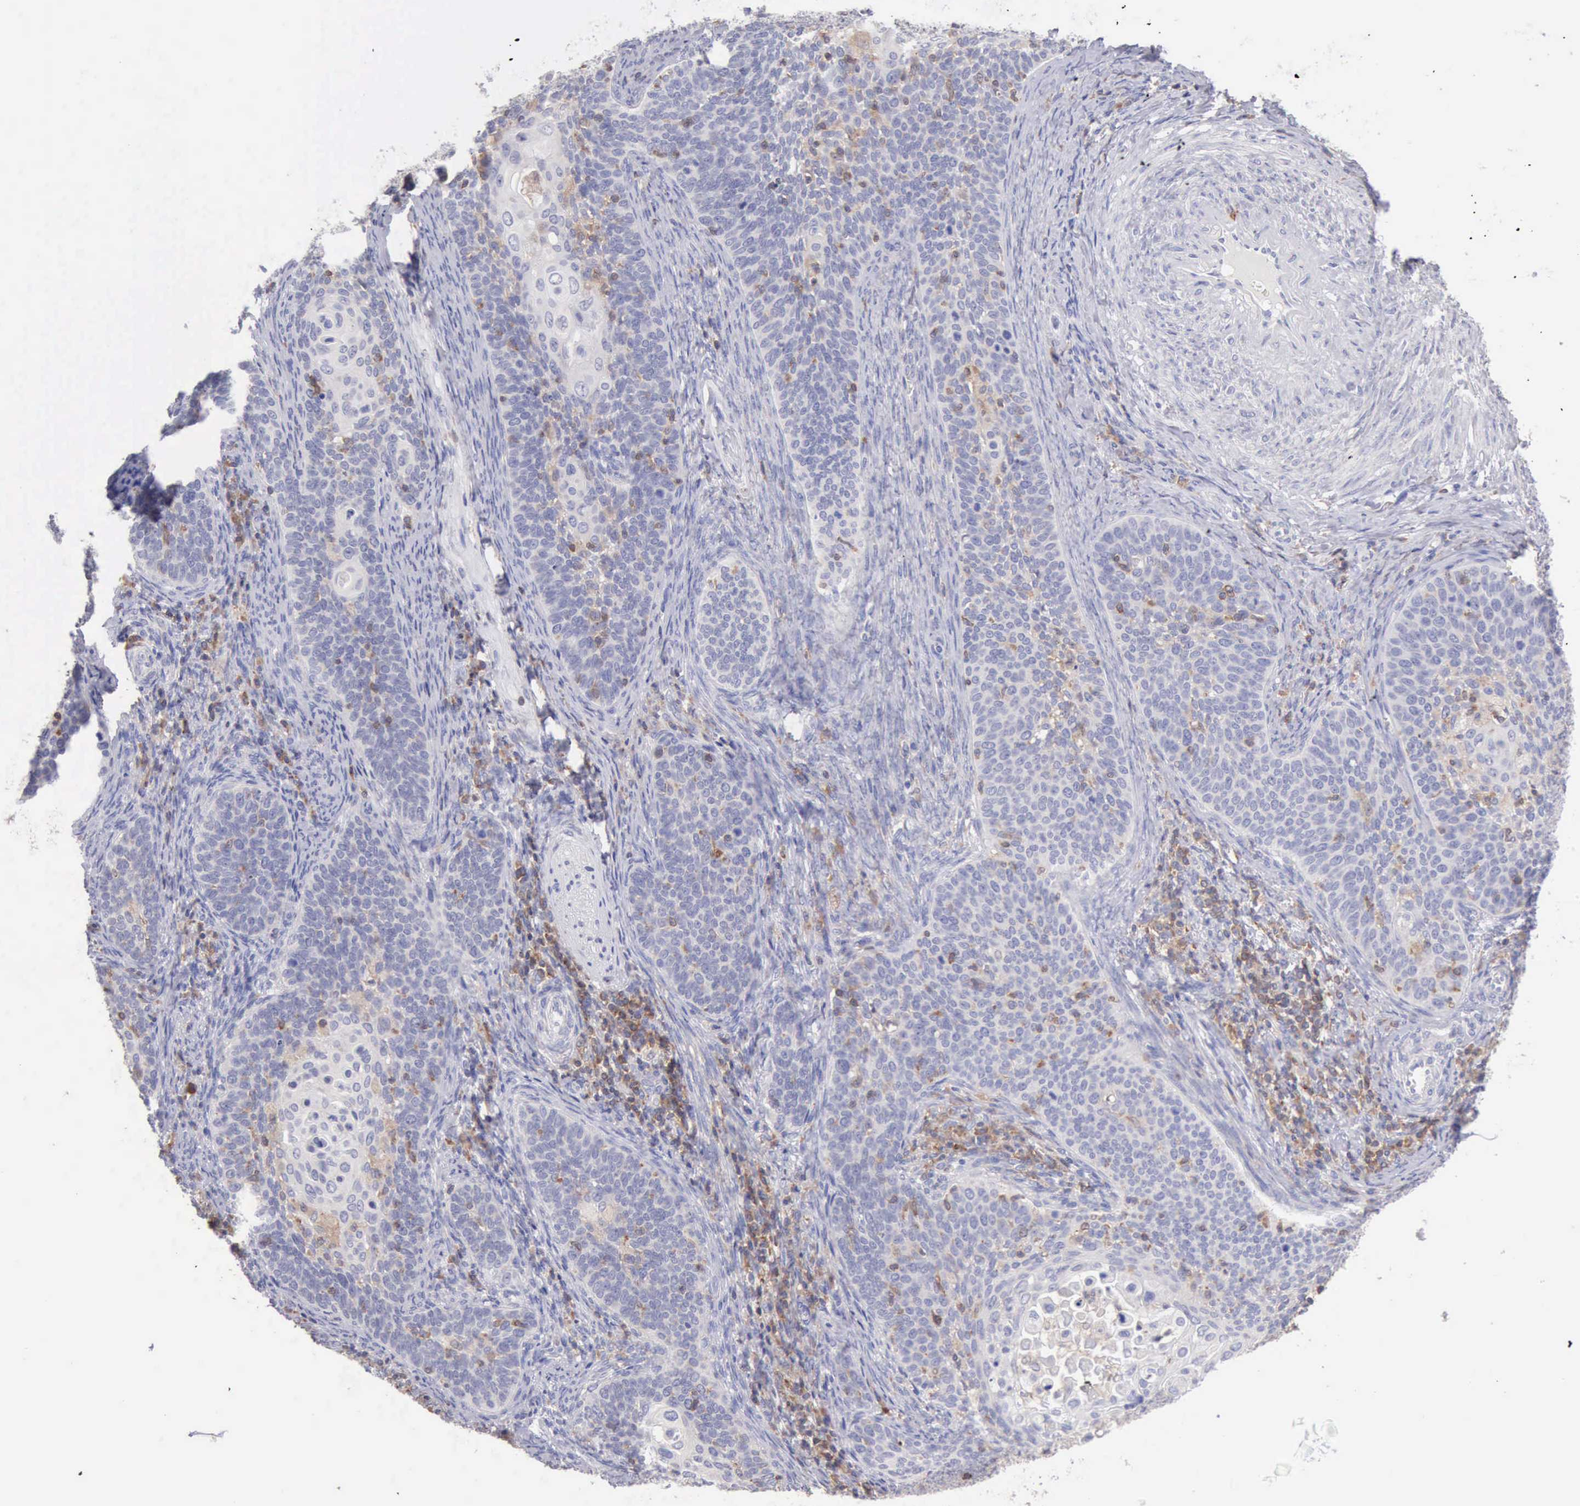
{"staining": {"intensity": "weak", "quantity": "<25%", "location": "cytoplasmic/membranous"}, "tissue": "cervical cancer", "cell_type": "Tumor cells", "image_type": "cancer", "snomed": [{"axis": "morphology", "description": "Squamous cell carcinoma, NOS"}, {"axis": "topography", "description": "Cervix"}], "caption": "High magnification brightfield microscopy of cervical squamous cell carcinoma stained with DAB (3,3'-diaminobenzidine) (brown) and counterstained with hematoxylin (blue): tumor cells show no significant staining.", "gene": "SASH3", "patient": {"sex": "female", "age": 33}}